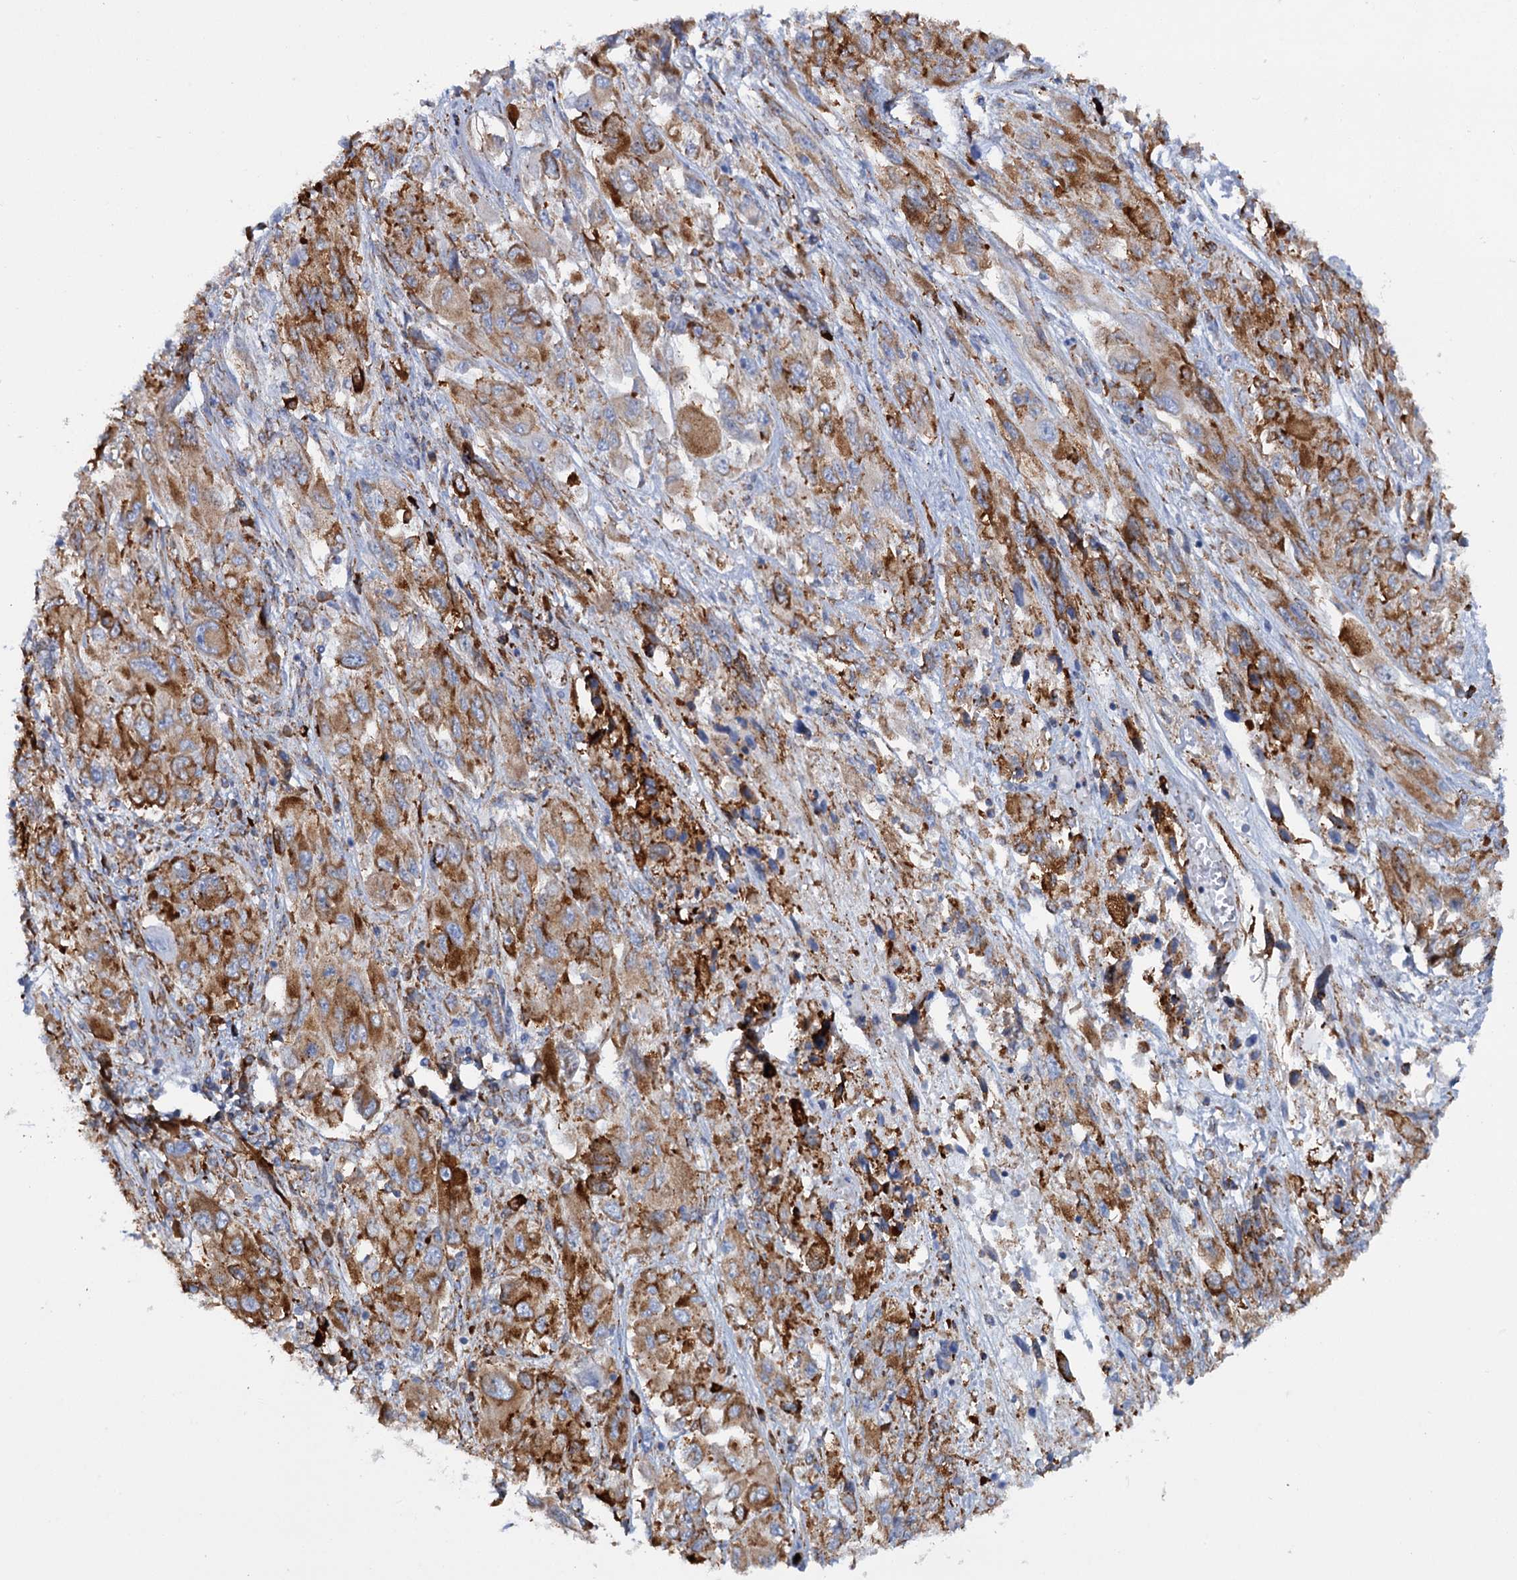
{"staining": {"intensity": "moderate", "quantity": "25%-75%", "location": "cytoplasmic/membranous"}, "tissue": "melanoma", "cell_type": "Tumor cells", "image_type": "cancer", "snomed": [{"axis": "morphology", "description": "Malignant melanoma, NOS"}, {"axis": "topography", "description": "Skin"}], "caption": "Protein analysis of malignant melanoma tissue shows moderate cytoplasmic/membranous expression in approximately 25%-75% of tumor cells.", "gene": "SHE", "patient": {"sex": "female", "age": 91}}